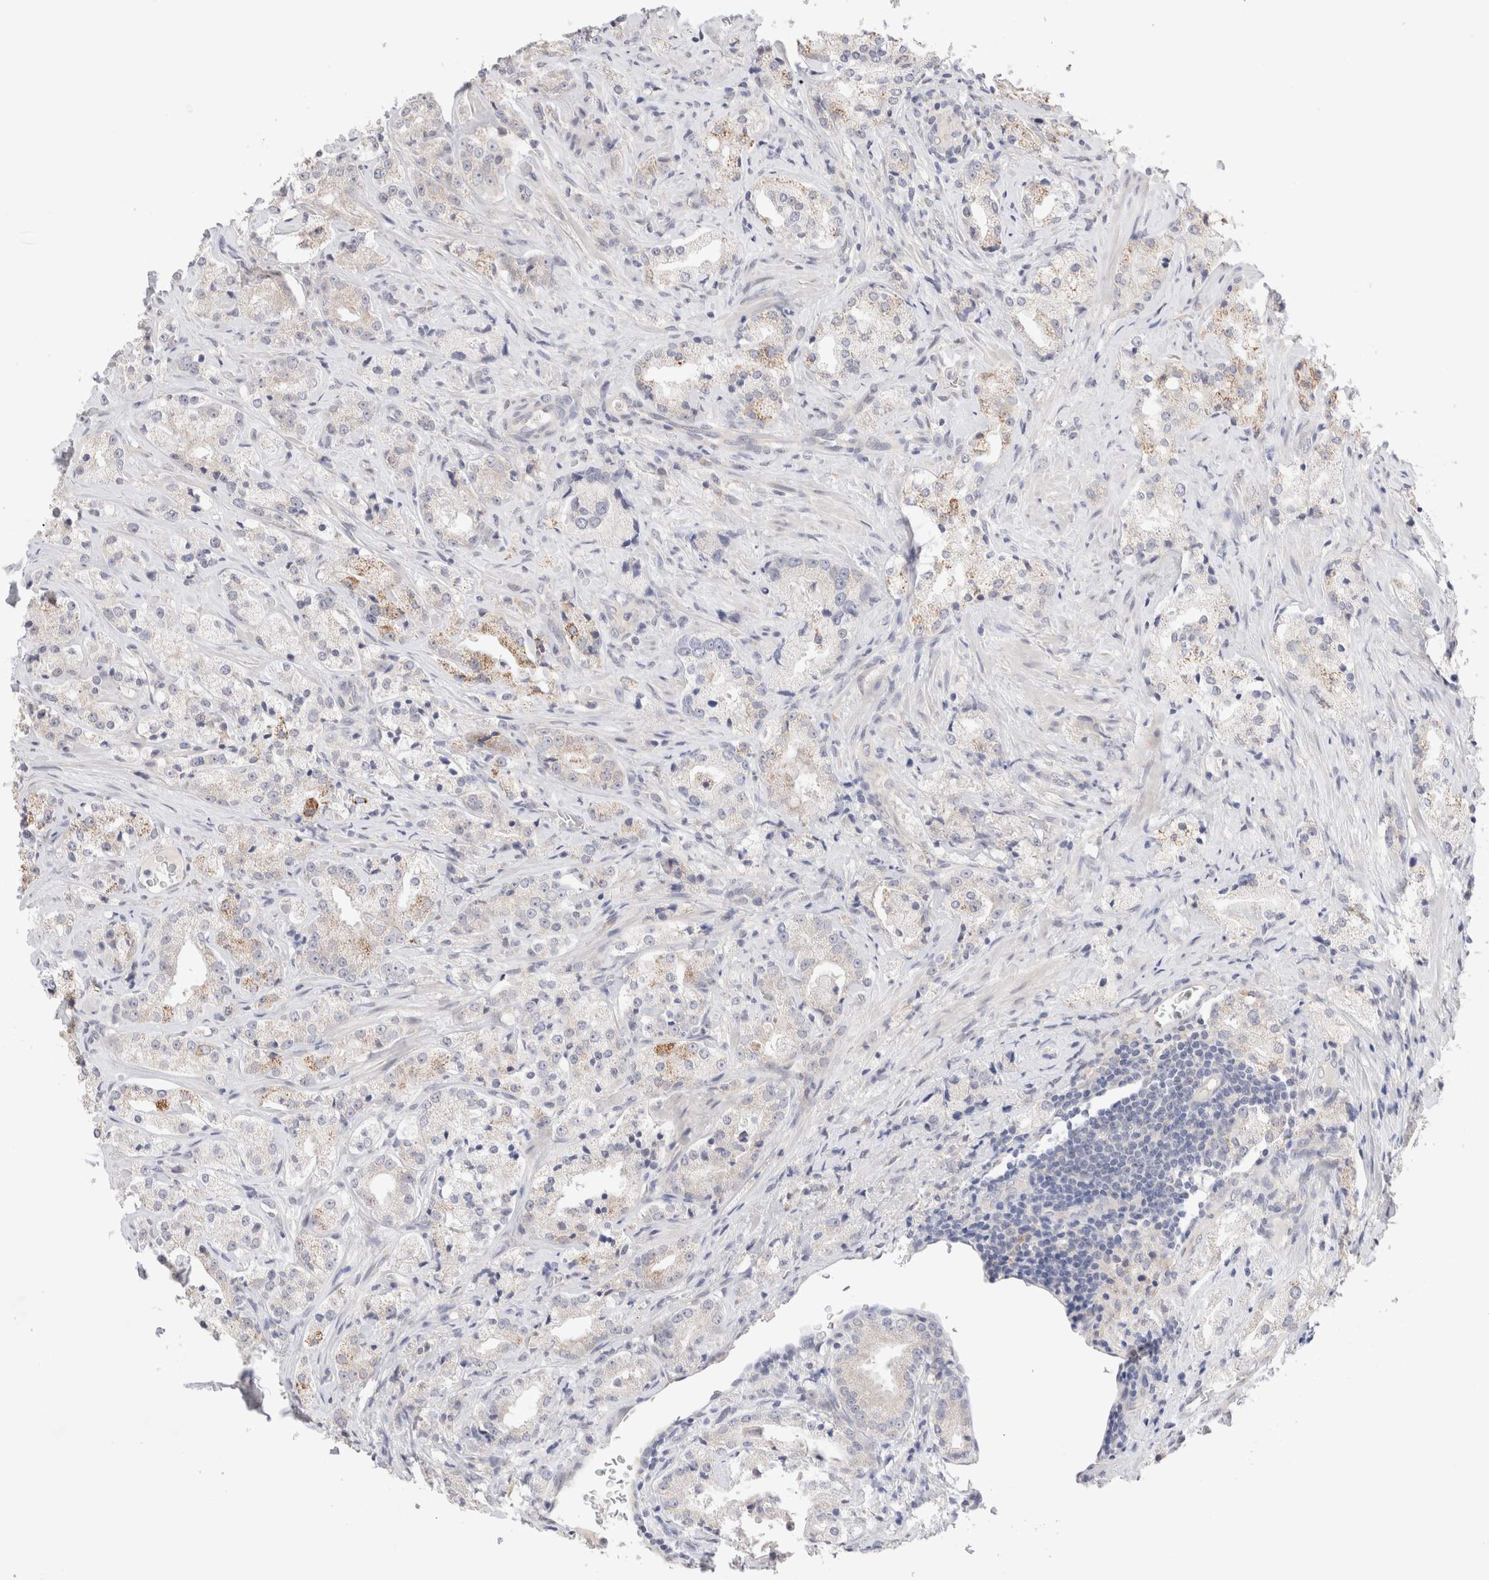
{"staining": {"intensity": "moderate", "quantity": "<25%", "location": "cytoplasmic/membranous"}, "tissue": "prostate cancer", "cell_type": "Tumor cells", "image_type": "cancer", "snomed": [{"axis": "morphology", "description": "Adenocarcinoma, High grade"}, {"axis": "topography", "description": "Prostate"}], "caption": "Protein staining of prostate cancer (adenocarcinoma (high-grade)) tissue reveals moderate cytoplasmic/membranous expression in about <25% of tumor cells. Immunohistochemistry stains the protein in brown and the nuclei are stained blue.", "gene": "SPATA20", "patient": {"sex": "male", "age": 63}}